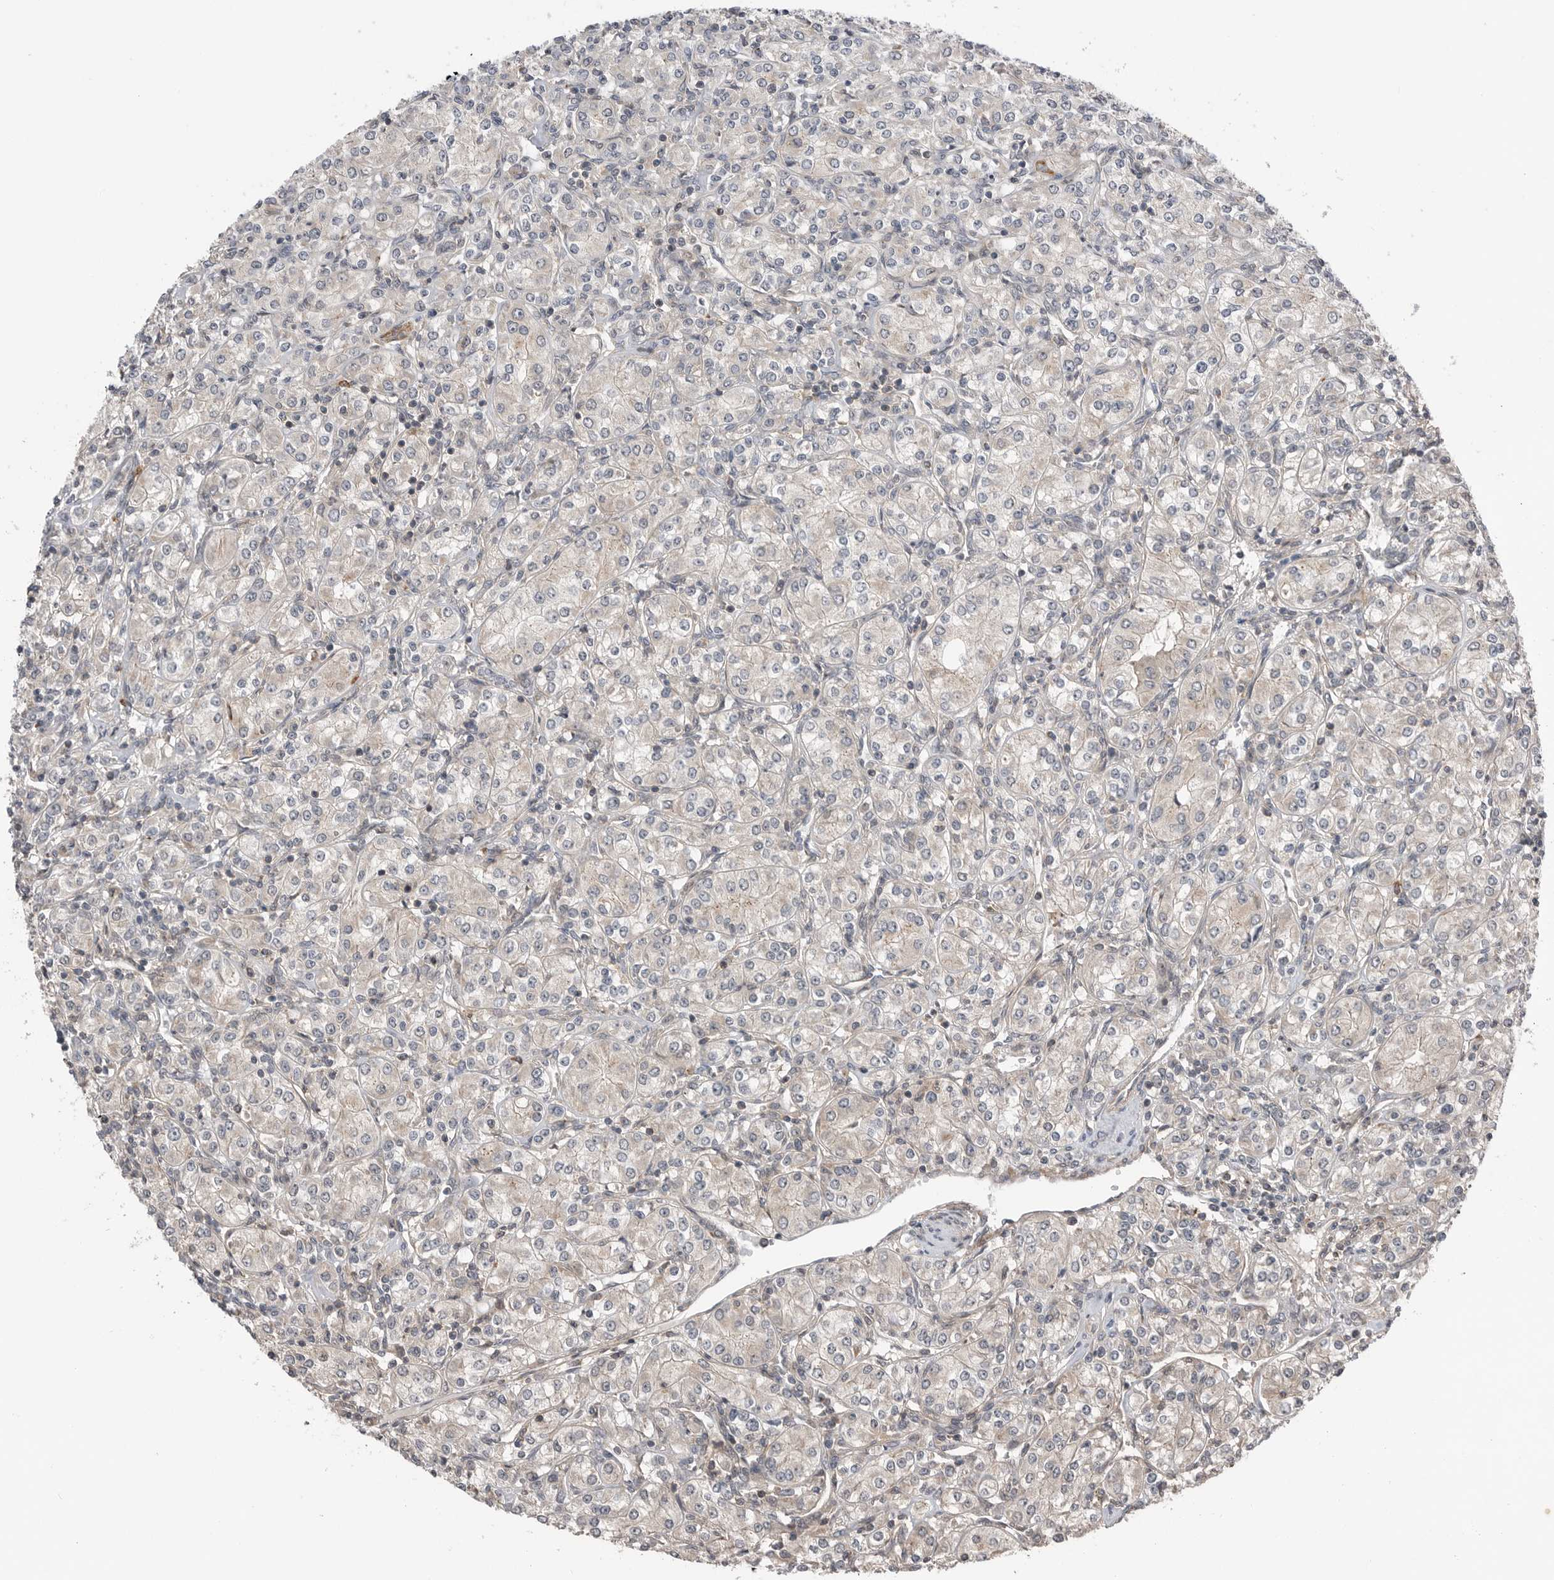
{"staining": {"intensity": "negative", "quantity": "none", "location": "none"}, "tissue": "renal cancer", "cell_type": "Tumor cells", "image_type": "cancer", "snomed": [{"axis": "morphology", "description": "Adenocarcinoma, NOS"}, {"axis": "topography", "description": "Kidney"}], "caption": "Immunohistochemistry image of adenocarcinoma (renal) stained for a protein (brown), which shows no positivity in tumor cells.", "gene": "PEAK1", "patient": {"sex": "male", "age": 77}}